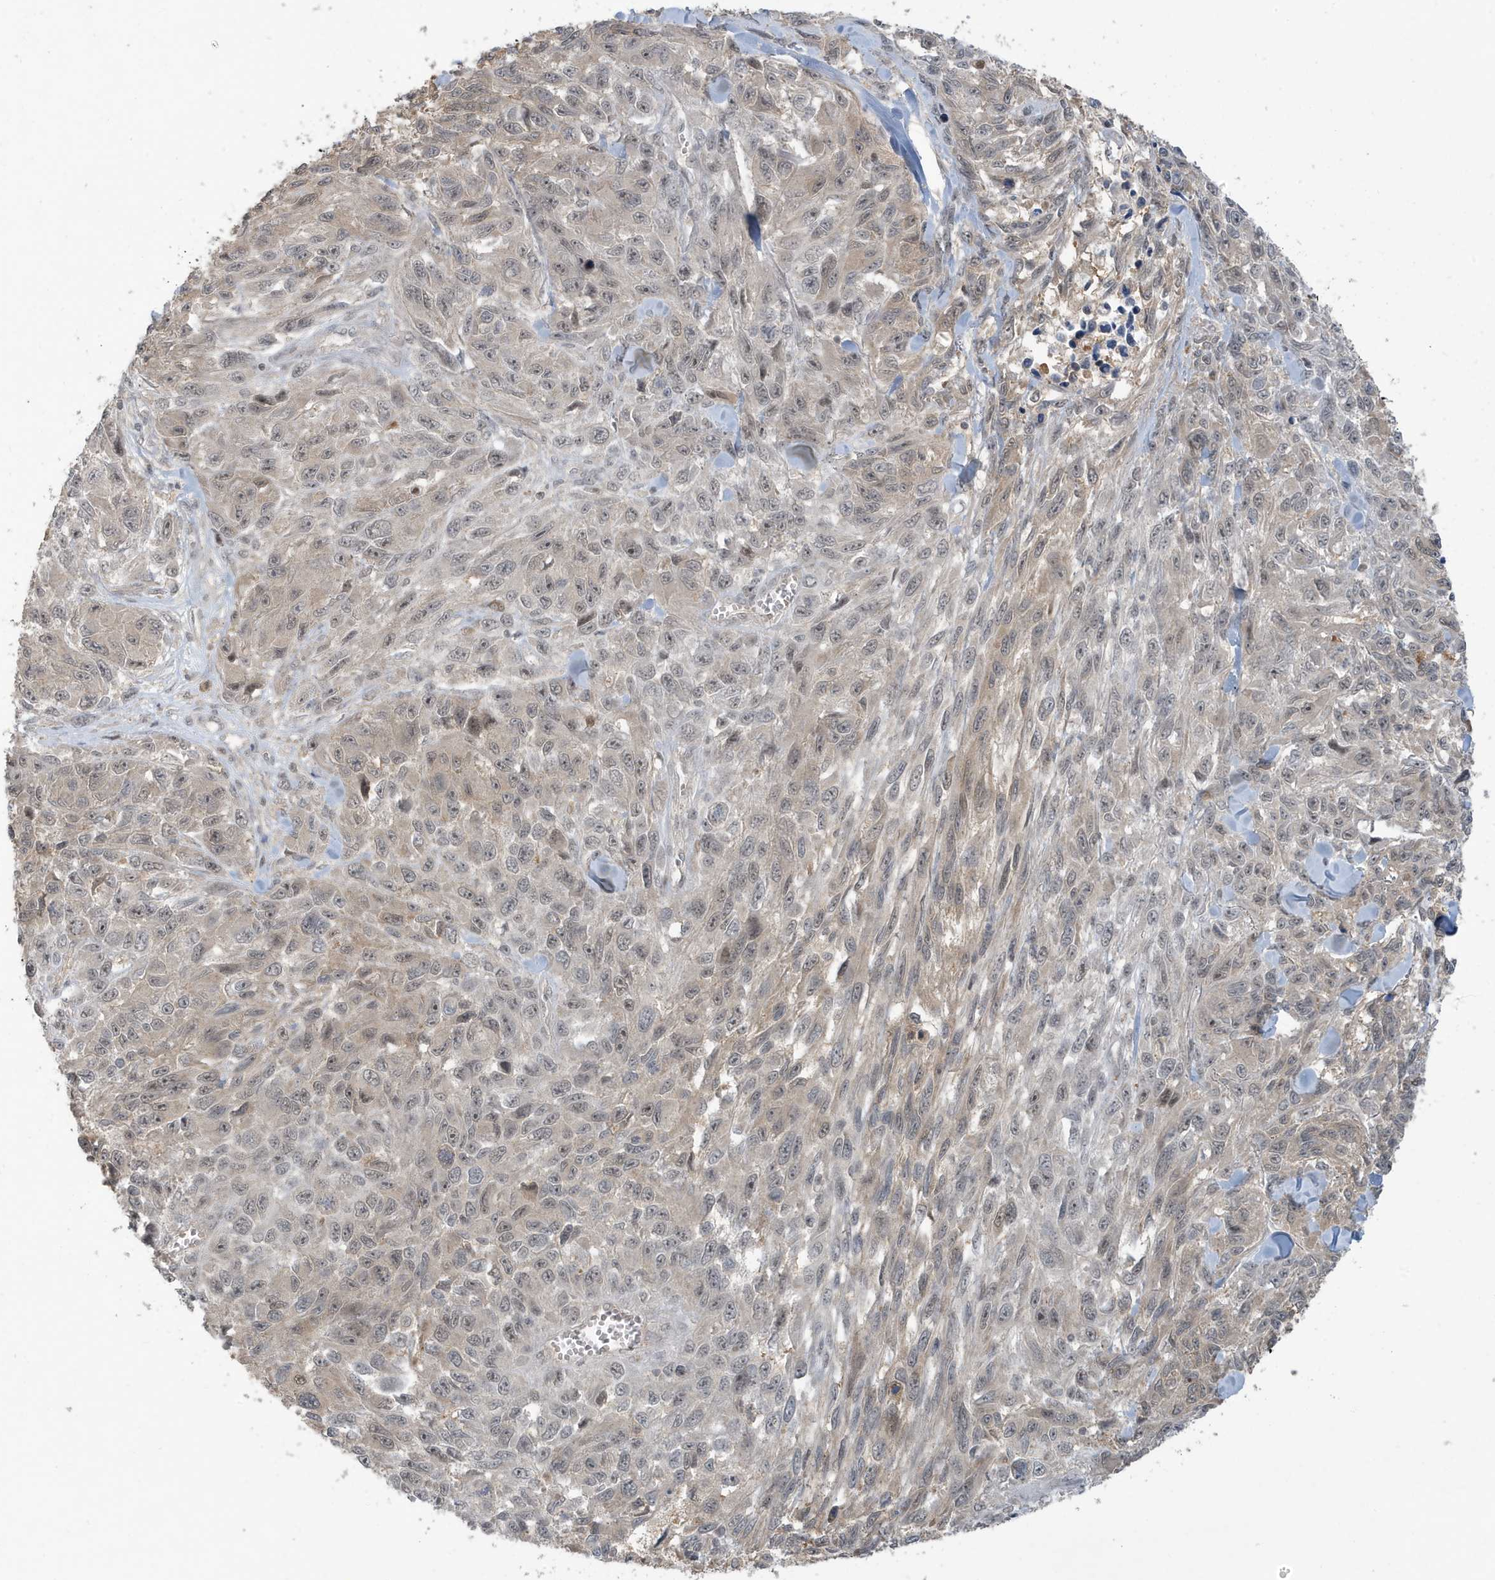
{"staining": {"intensity": "weak", "quantity": "25%-75%", "location": "nuclear"}, "tissue": "melanoma", "cell_type": "Tumor cells", "image_type": "cancer", "snomed": [{"axis": "morphology", "description": "Malignant melanoma, NOS"}, {"axis": "topography", "description": "Skin"}], "caption": "IHC photomicrograph of neoplastic tissue: melanoma stained using immunohistochemistry shows low levels of weak protein expression localized specifically in the nuclear of tumor cells, appearing as a nuclear brown color.", "gene": "PRRT3", "patient": {"sex": "female", "age": 96}}